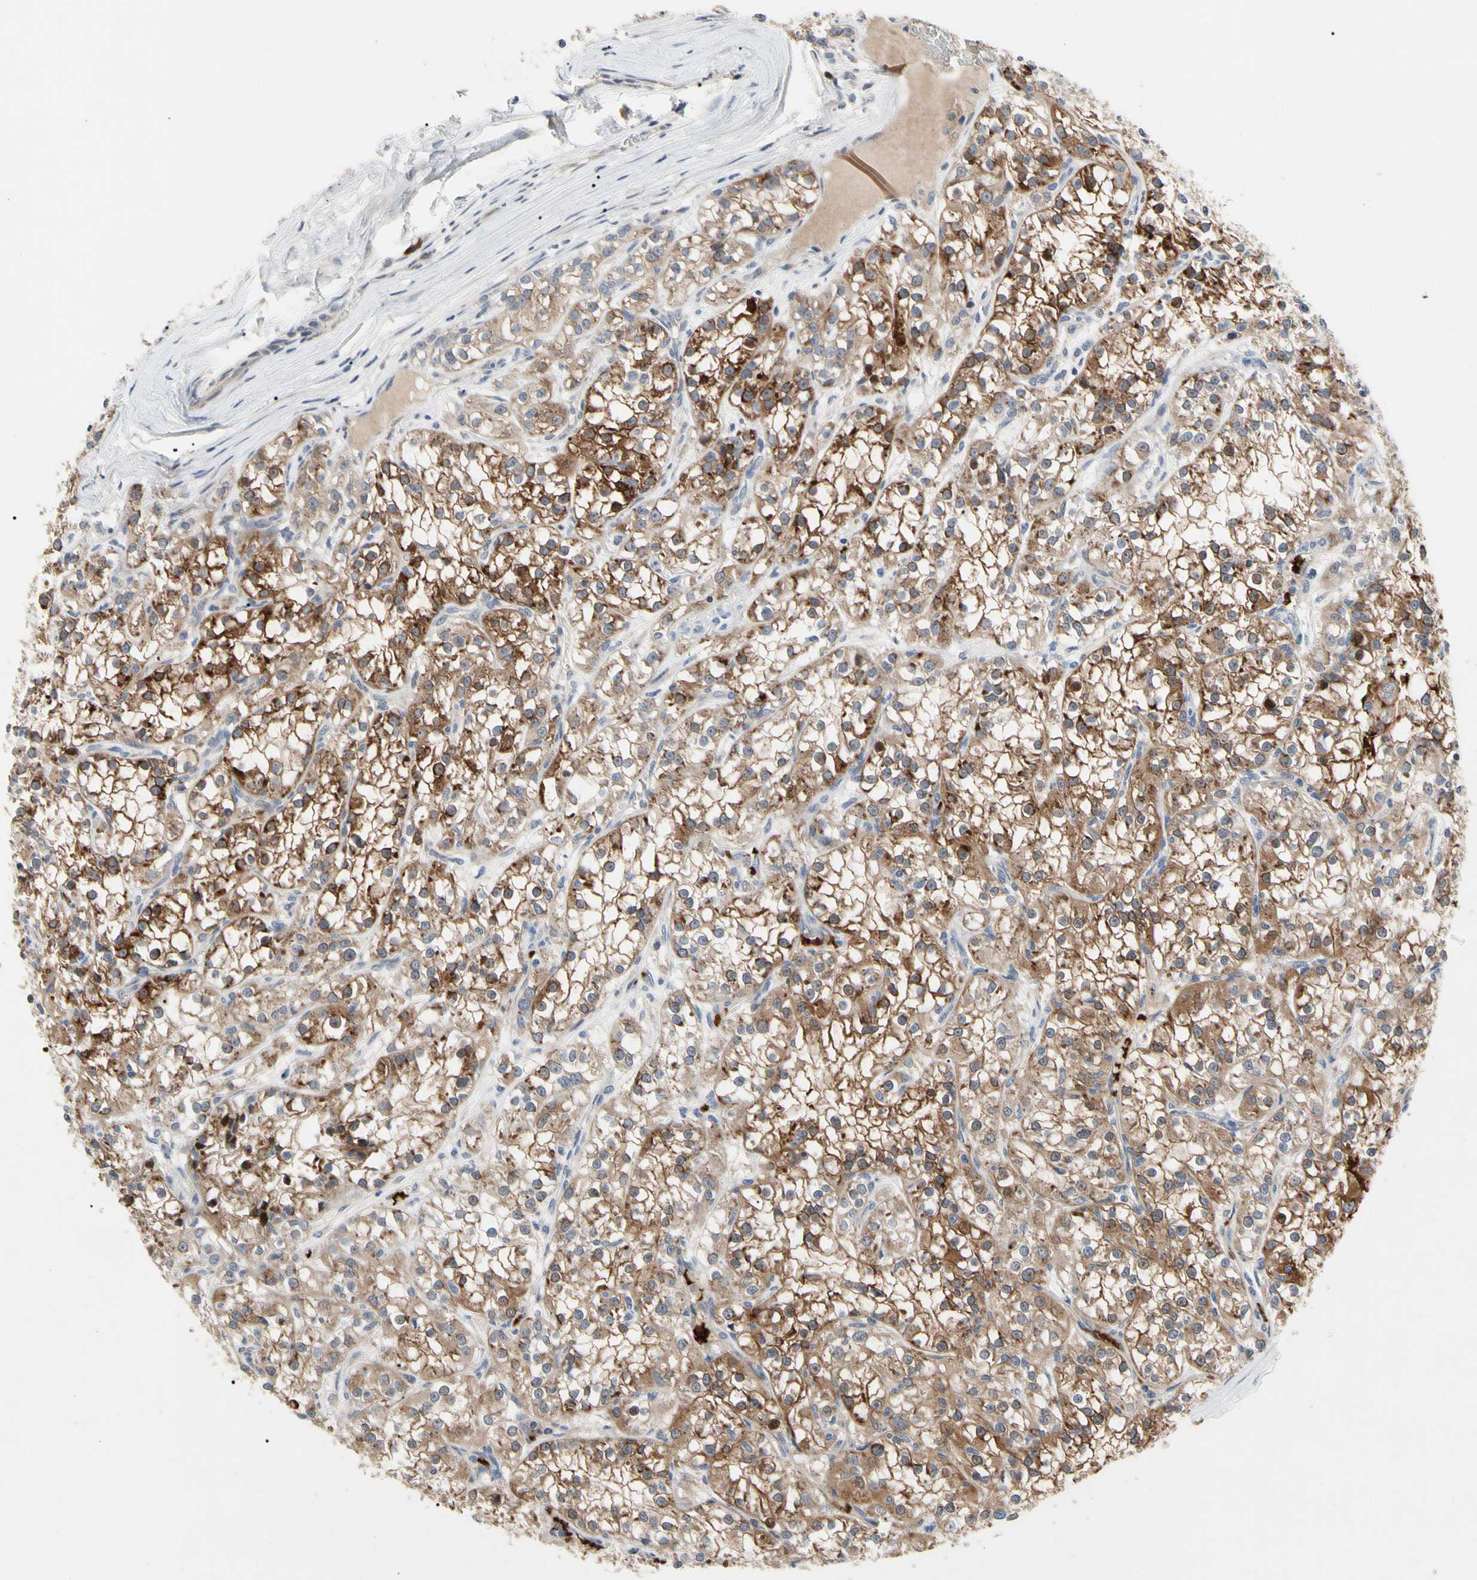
{"staining": {"intensity": "strong", "quantity": ">75%", "location": "cytoplasmic/membranous"}, "tissue": "renal cancer", "cell_type": "Tumor cells", "image_type": "cancer", "snomed": [{"axis": "morphology", "description": "Adenocarcinoma, NOS"}, {"axis": "topography", "description": "Kidney"}], "caption": "A brown stain labels strong cytoplasmic/membranous staining of a protein in renal cancer (adenocarcinoma) tumor cells.", "gene": "HMGCR", "patient": {"sex": "female", "age": 52}}